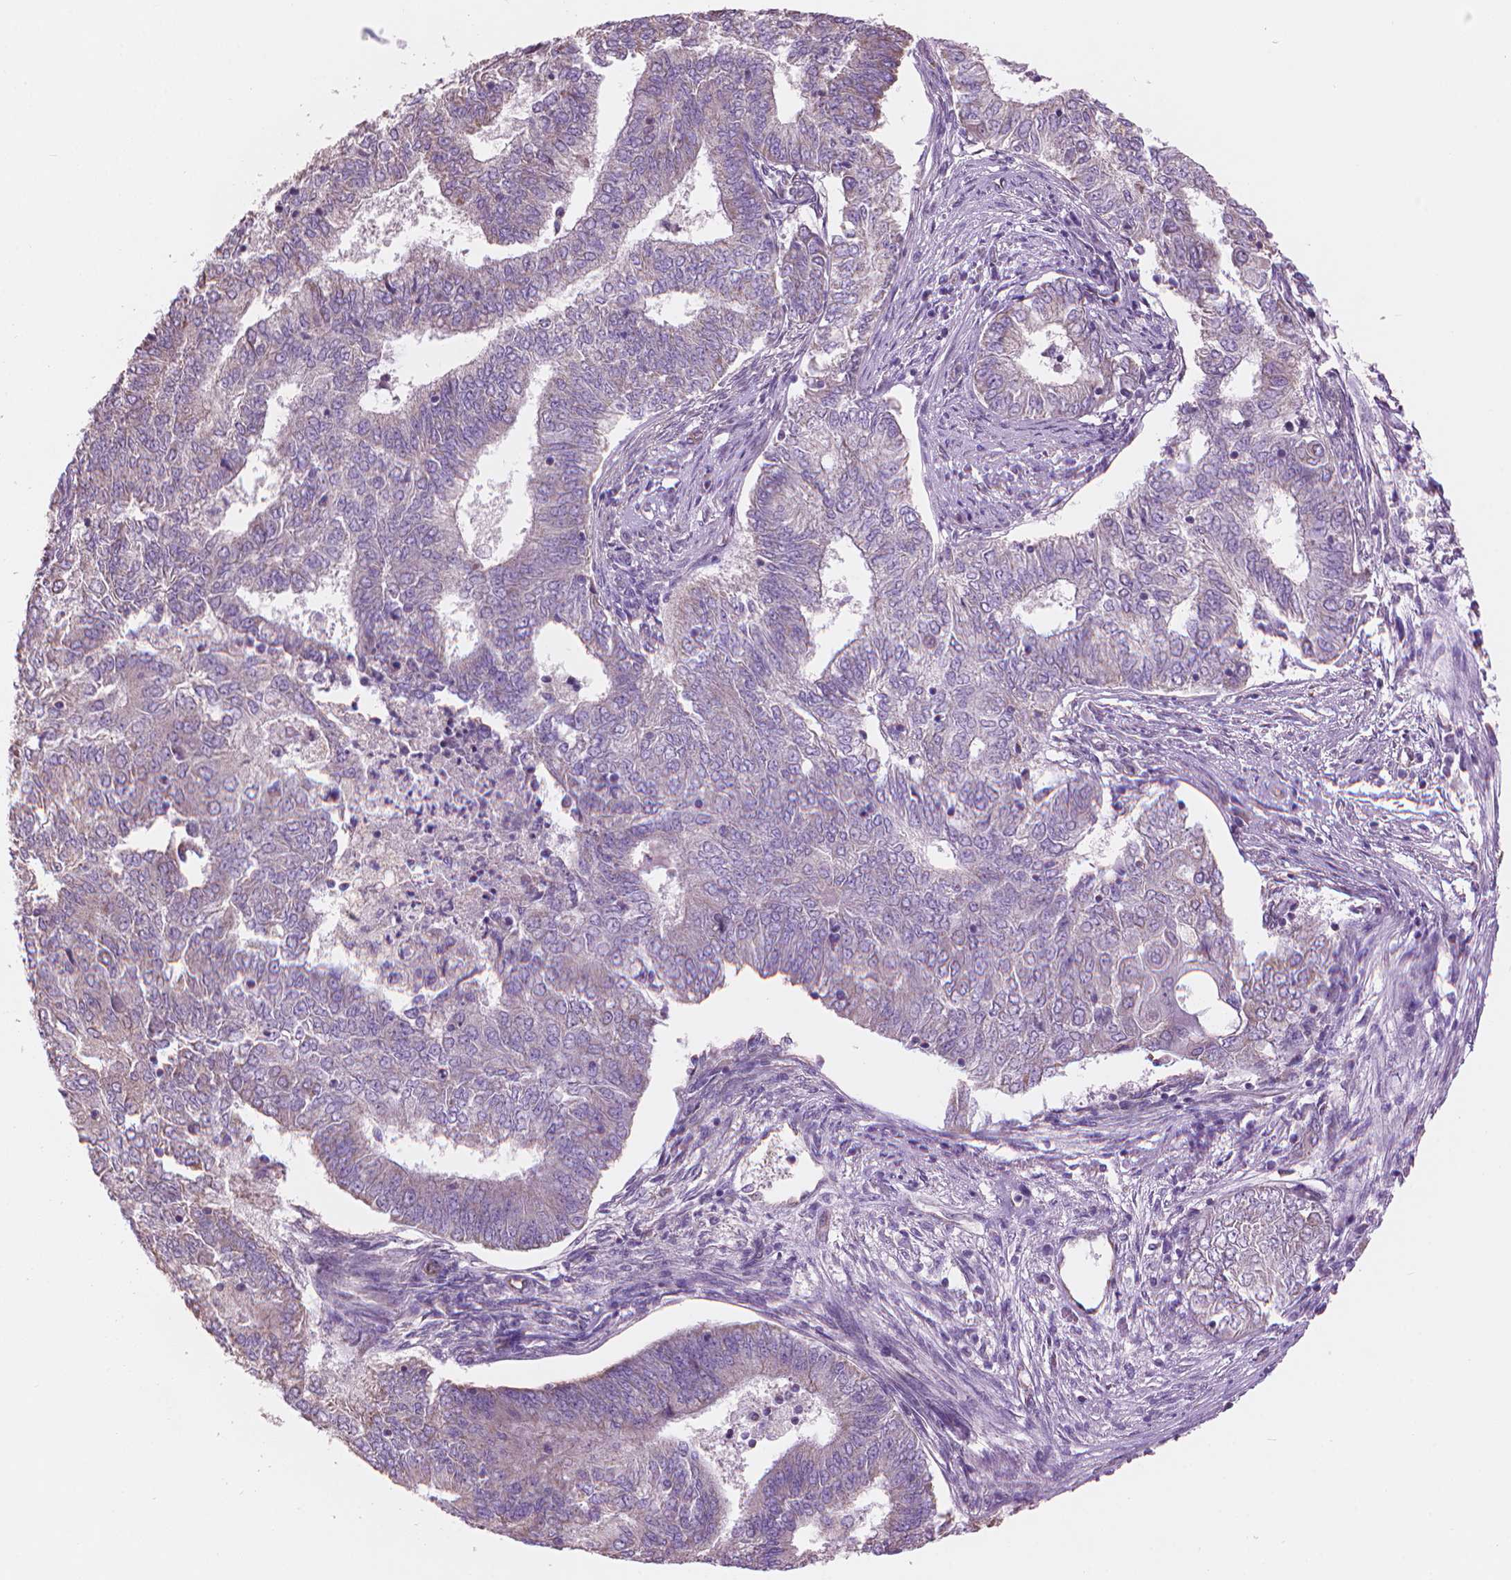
{"staining": {"intensity": "negative", "quantity": "none", "location": "none"}, "tissue": "endometrial cancer", "cell_type": "Tumor cells", "image_type": "cancer", "snomed": [{"axis": "morphology", "description": "Adenocarcinoma, NOS"}, {"axis": "topography", "description": "Endometrium"}], "caption": "An immunohistochemistry micrograph of endometrial adenocarcinoma is shown. There is no staining in tumor cells of endometrial adenocarcinoma.", "gene": "TTC29", "patient": {"sex": "female", "age": 62}}